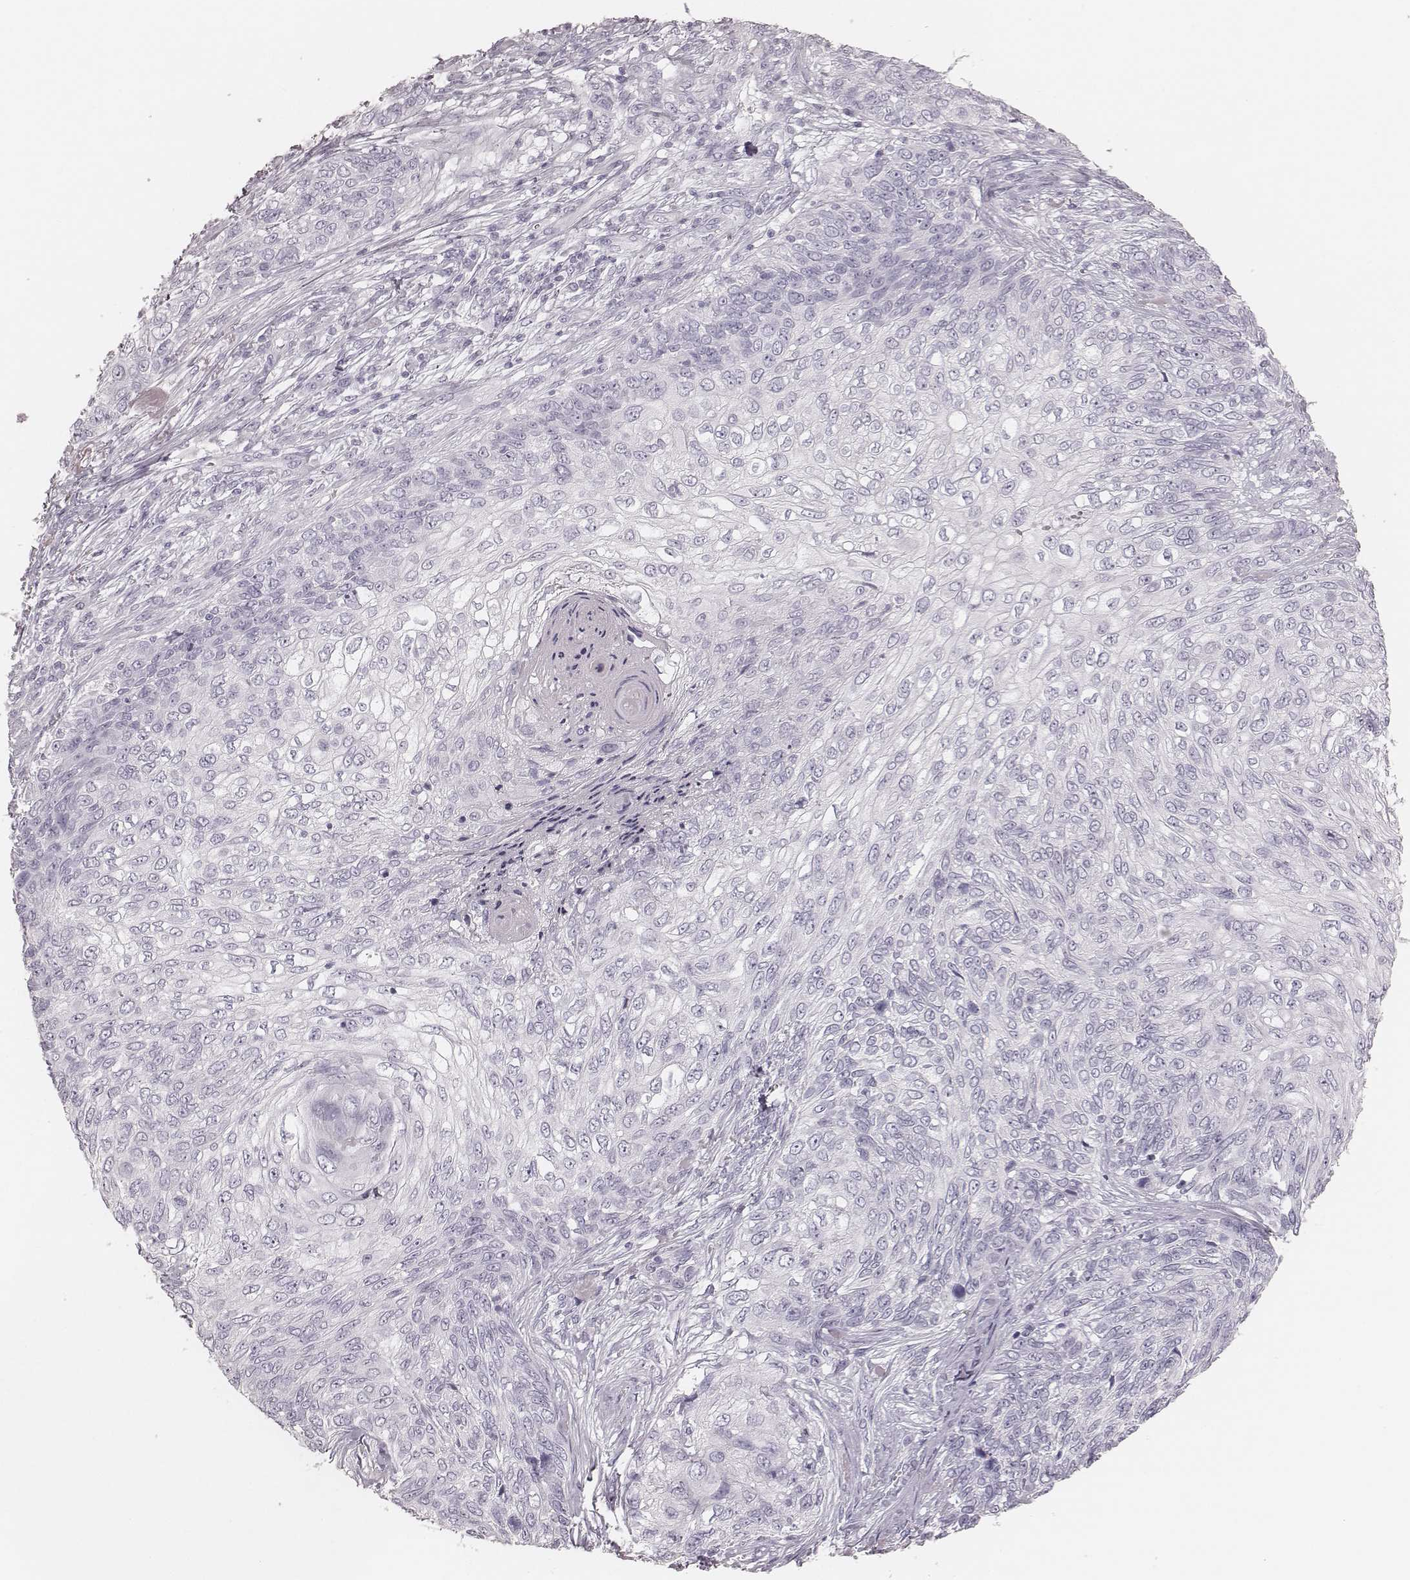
{"staining": {"intensity": "negative", "quantity": "none", "location": "none"}, "tissue": "skin cancer", "cell_type": "Tumor cells", "image_type": "cancer", "snomed": [{"axis": "morphology", "description": "Squamous cell carcinoma, NOS"}, {"axis": "topography", "description": "Skin"}], "caption": "Squamous cell carcinoma (skin) was stained to show a protein in brown. There is no significant expression in tumor cells.", "gene": "KRT82", "patient": {"sex": "male", "age": 92}}